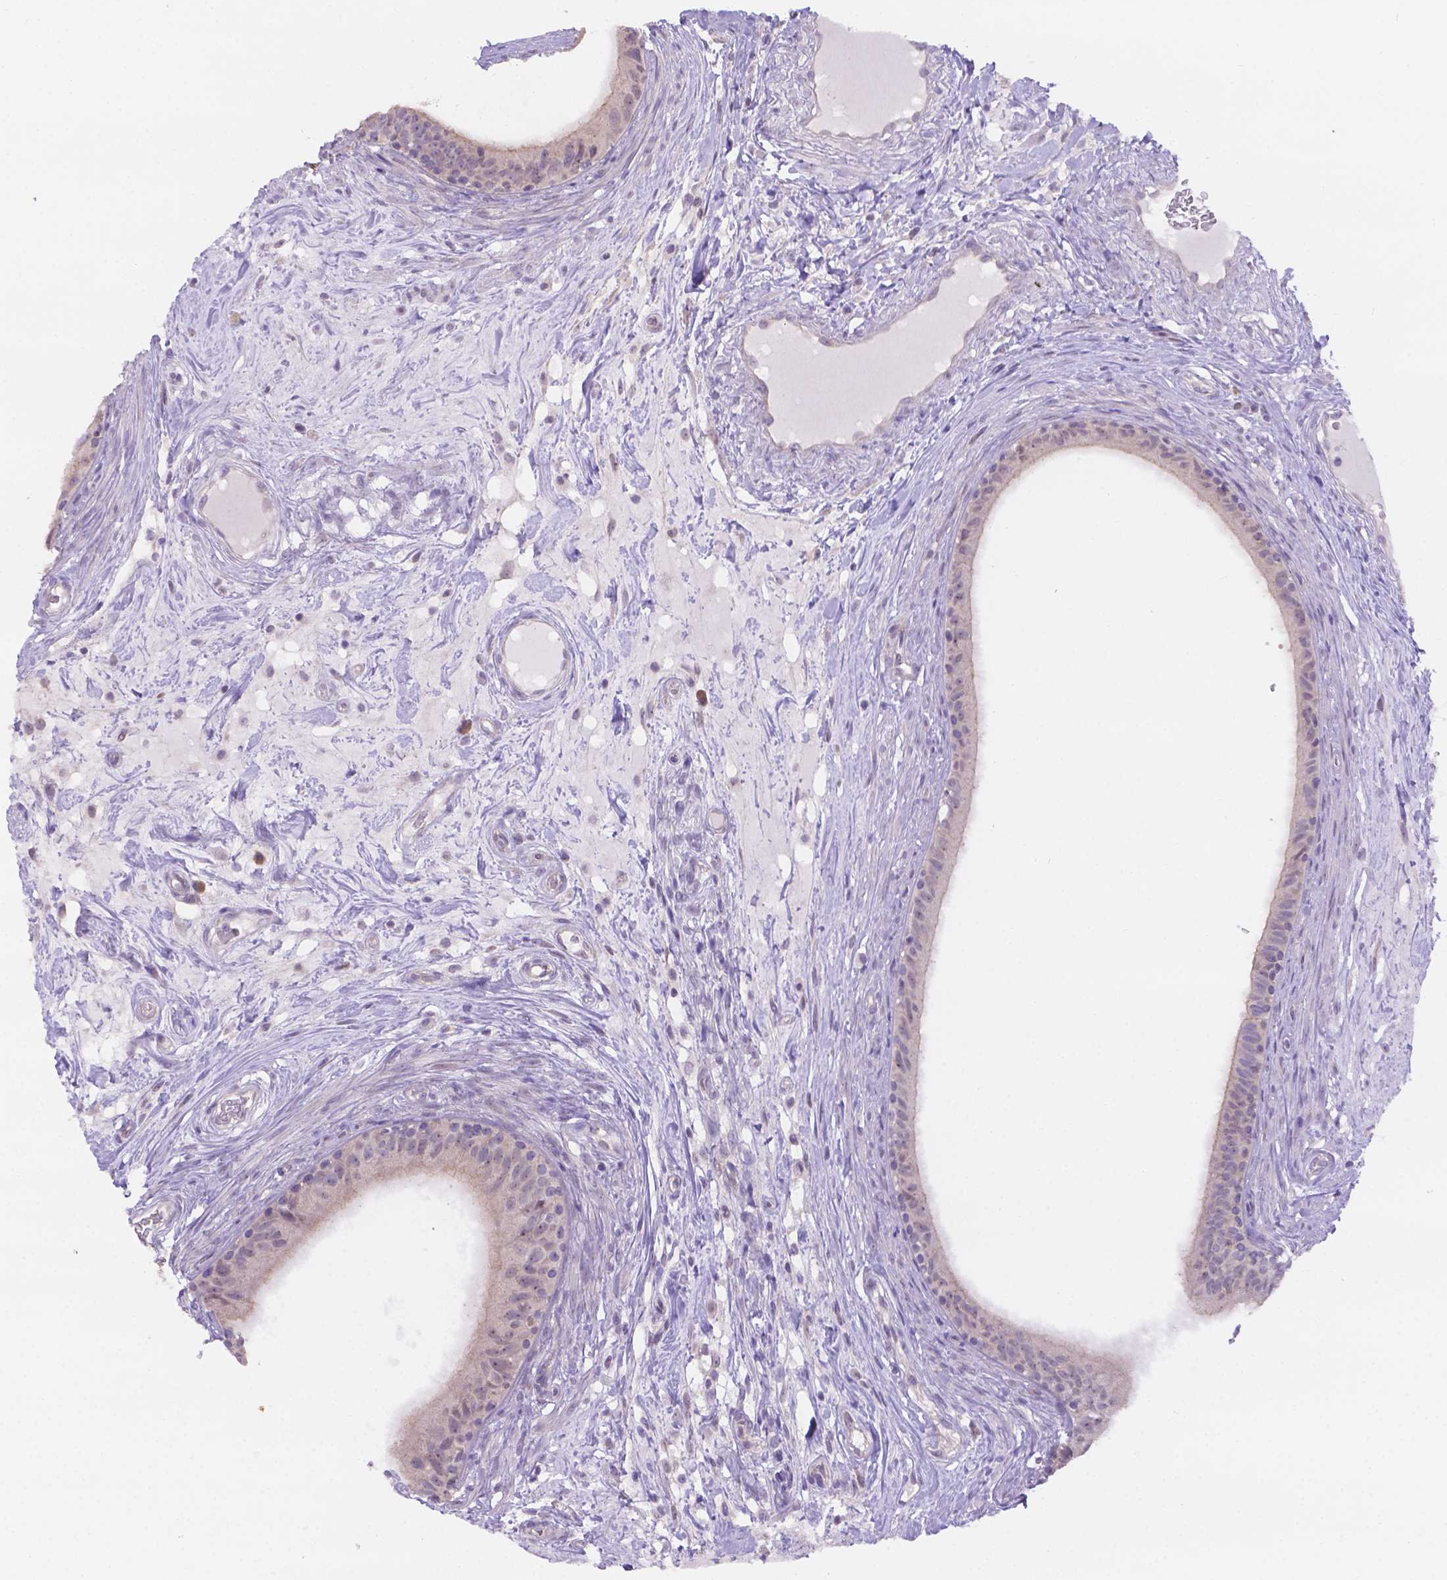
{"staining": {"intensity": "weak", "quantity": "<25%", "location": "cytoplasmic/membranous"}, "tissue": "epididymis", "cell_type": "Glandular cells", "image_type": "normal", "snomed": [{"axis": "morphology", "description": "Normal tissue, NOS"}, {"axis": "topography", "description": "Epididymis"}], "caption": "Glandular cells show no significant positivity in unremarkable epididymis. The staining was performed using DAB (3,3'-diaminobenzidine) to visualize the protein expression in brown, while the nuclei were stained in blue with hematoxylin (Magnification: 20x).", "gene": "CD96", "patient": {"sex": "male", "age": 59}}